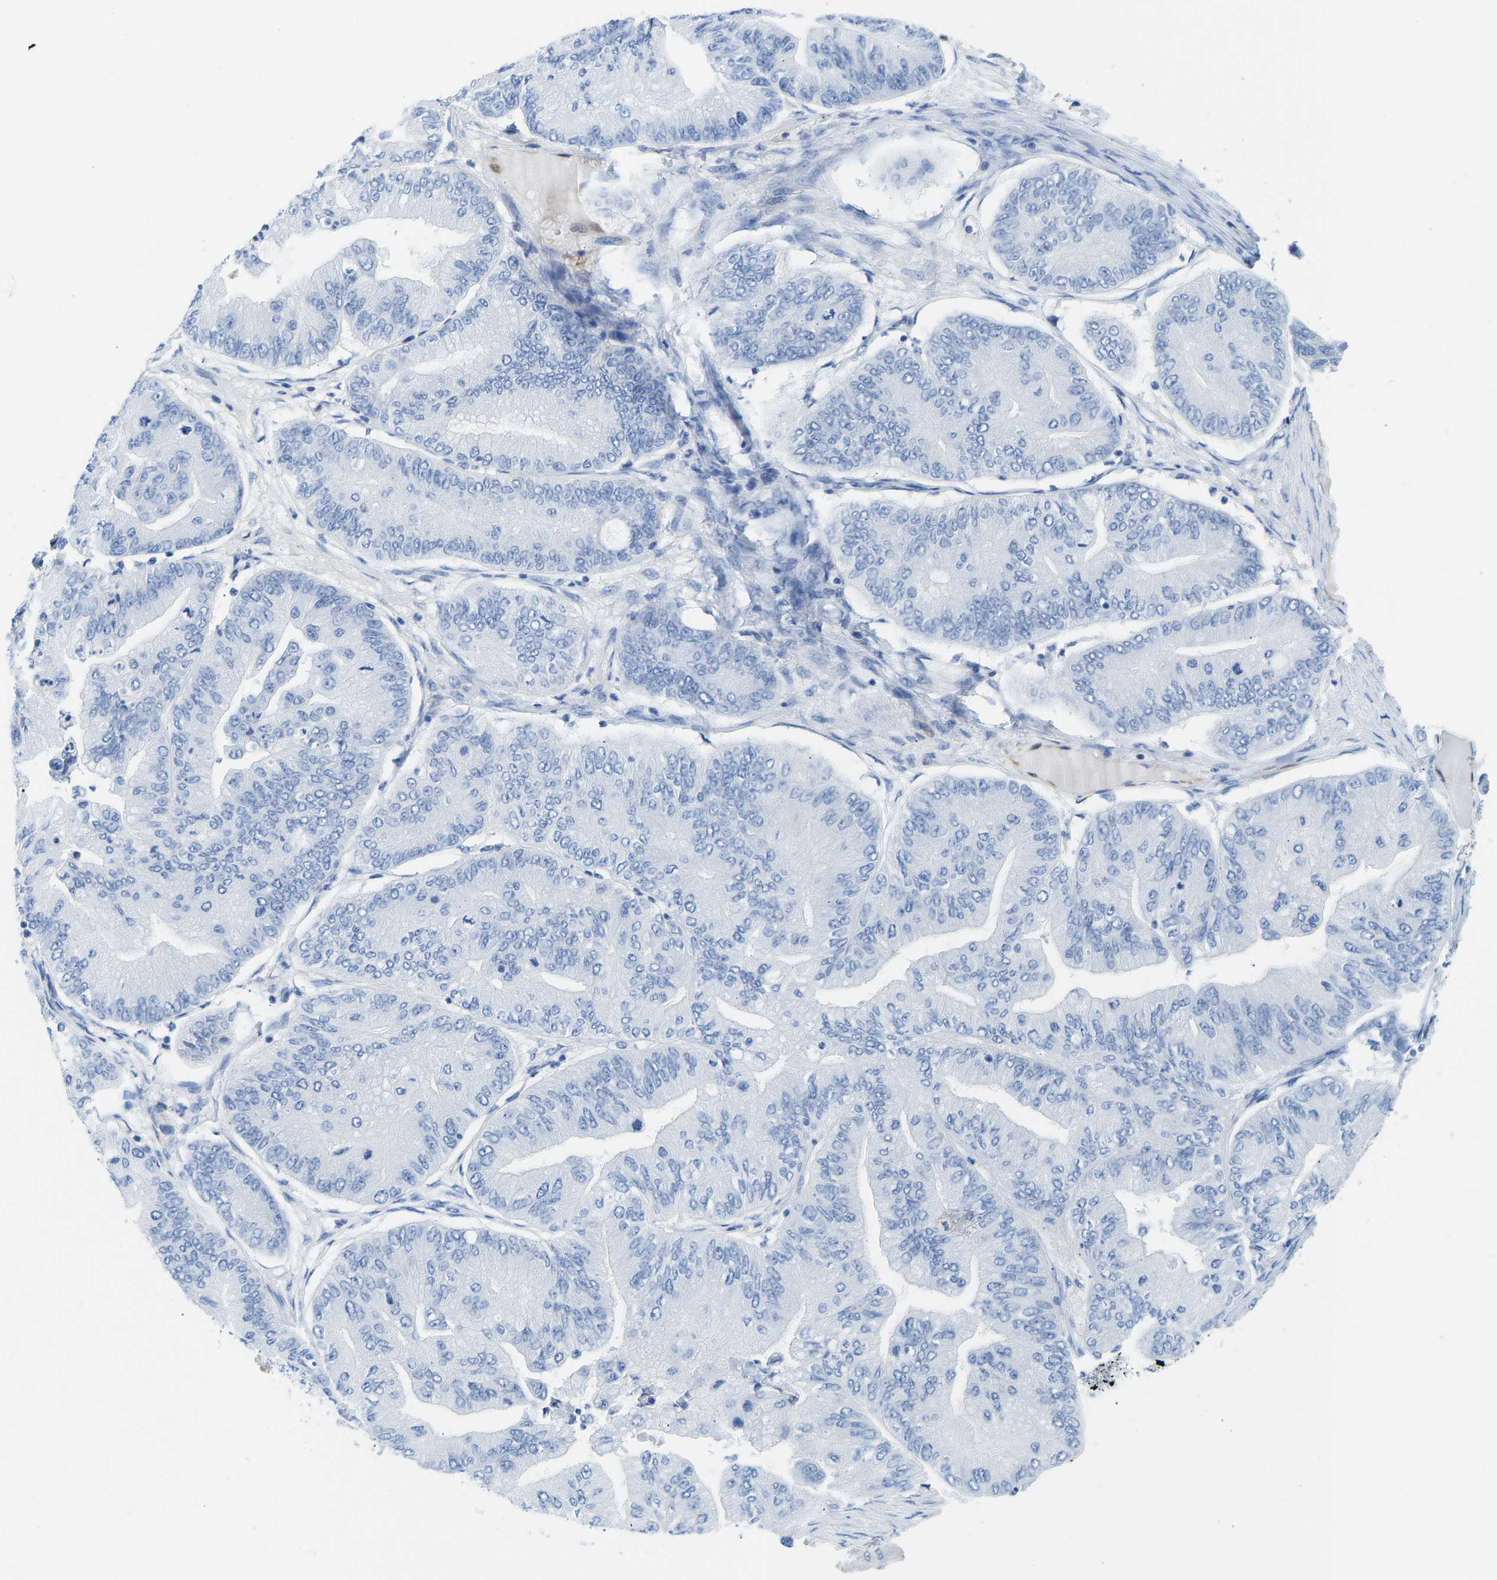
{"staining": {"intensity": "negative", "quantity": "none", "location": "none"}, "tissue": "ovarian cancer", "cell_type": "Tumor cells", "image_type": "cancer", "snomed": [{"axis": "morphology", "description": "Cystadenocarcinoma, mucinous, NOS"}, {"axis": "topography", "description": "Ovary"}], "caption": "Immunohistochemistry (IHC) image of neoplastic tissue: human ovarian mucinous cystadenocarcinoma stained with DAB (3,3'-diaminobenzidine) demonstrates no significant protein expression in tumor cells. Nuclei are stained in blue.", "gene": "NKAIN3", "patient": {"sex": "female", "age": 61}}